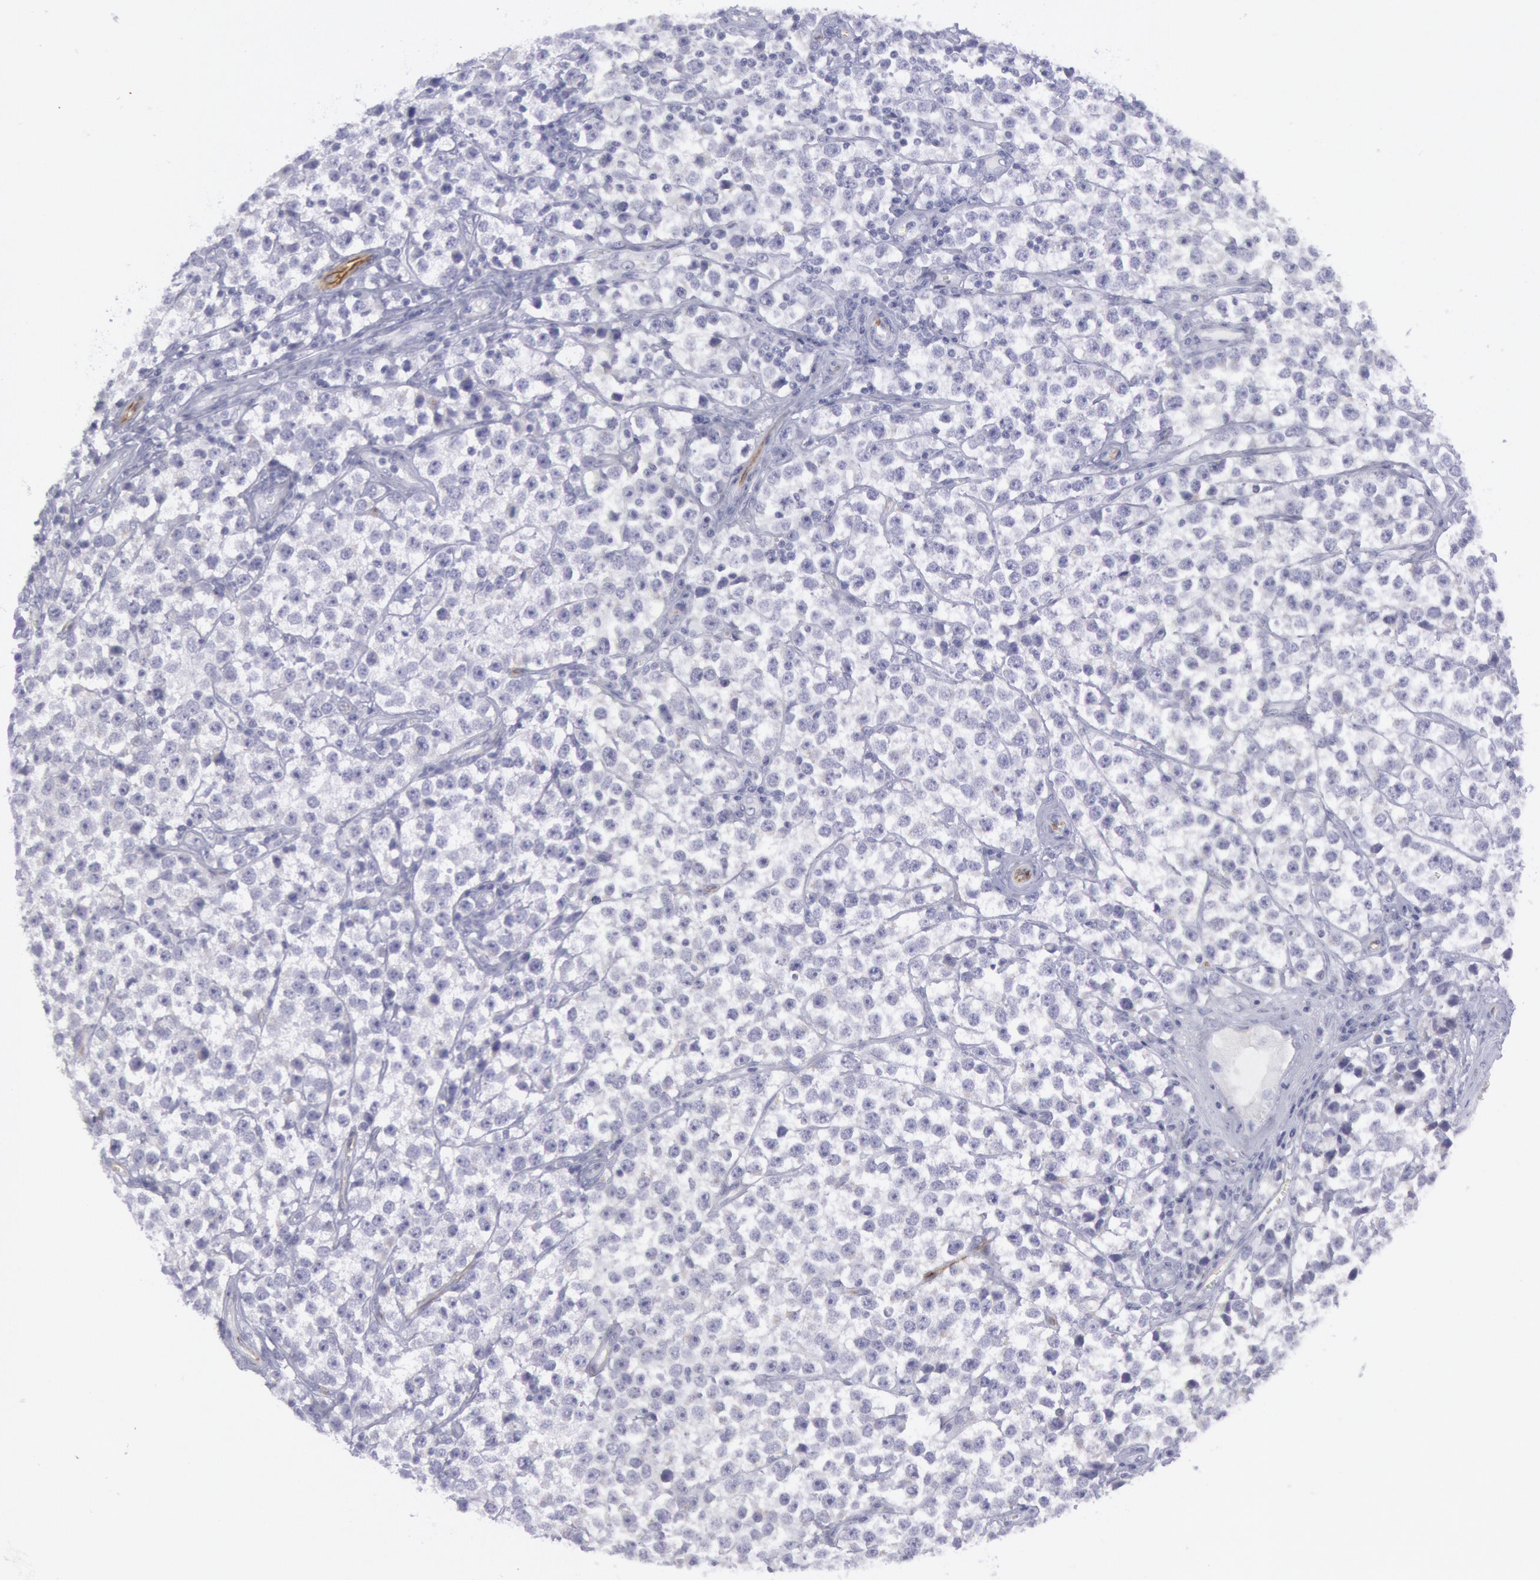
{"staining": {"intensity": "negative", "quantity": "none", "location": "none"}, "tissue": "testis cancer", "cell_type": "Tumor cells", "image_type": "cancer", "snomed": [{"axis": "morphology", "description": "Seminoma, NOS"}, {"axis": "topography", "description": "Testis"}], "caption": "A histopathology image of testis cancer (seminoma) stained for a protein displays no brown staining in tumor cells. (IHC, brightfield microscopy, high magnification).", "gene": "CDH13", "patient": {"sex": "male", "age": 25}}